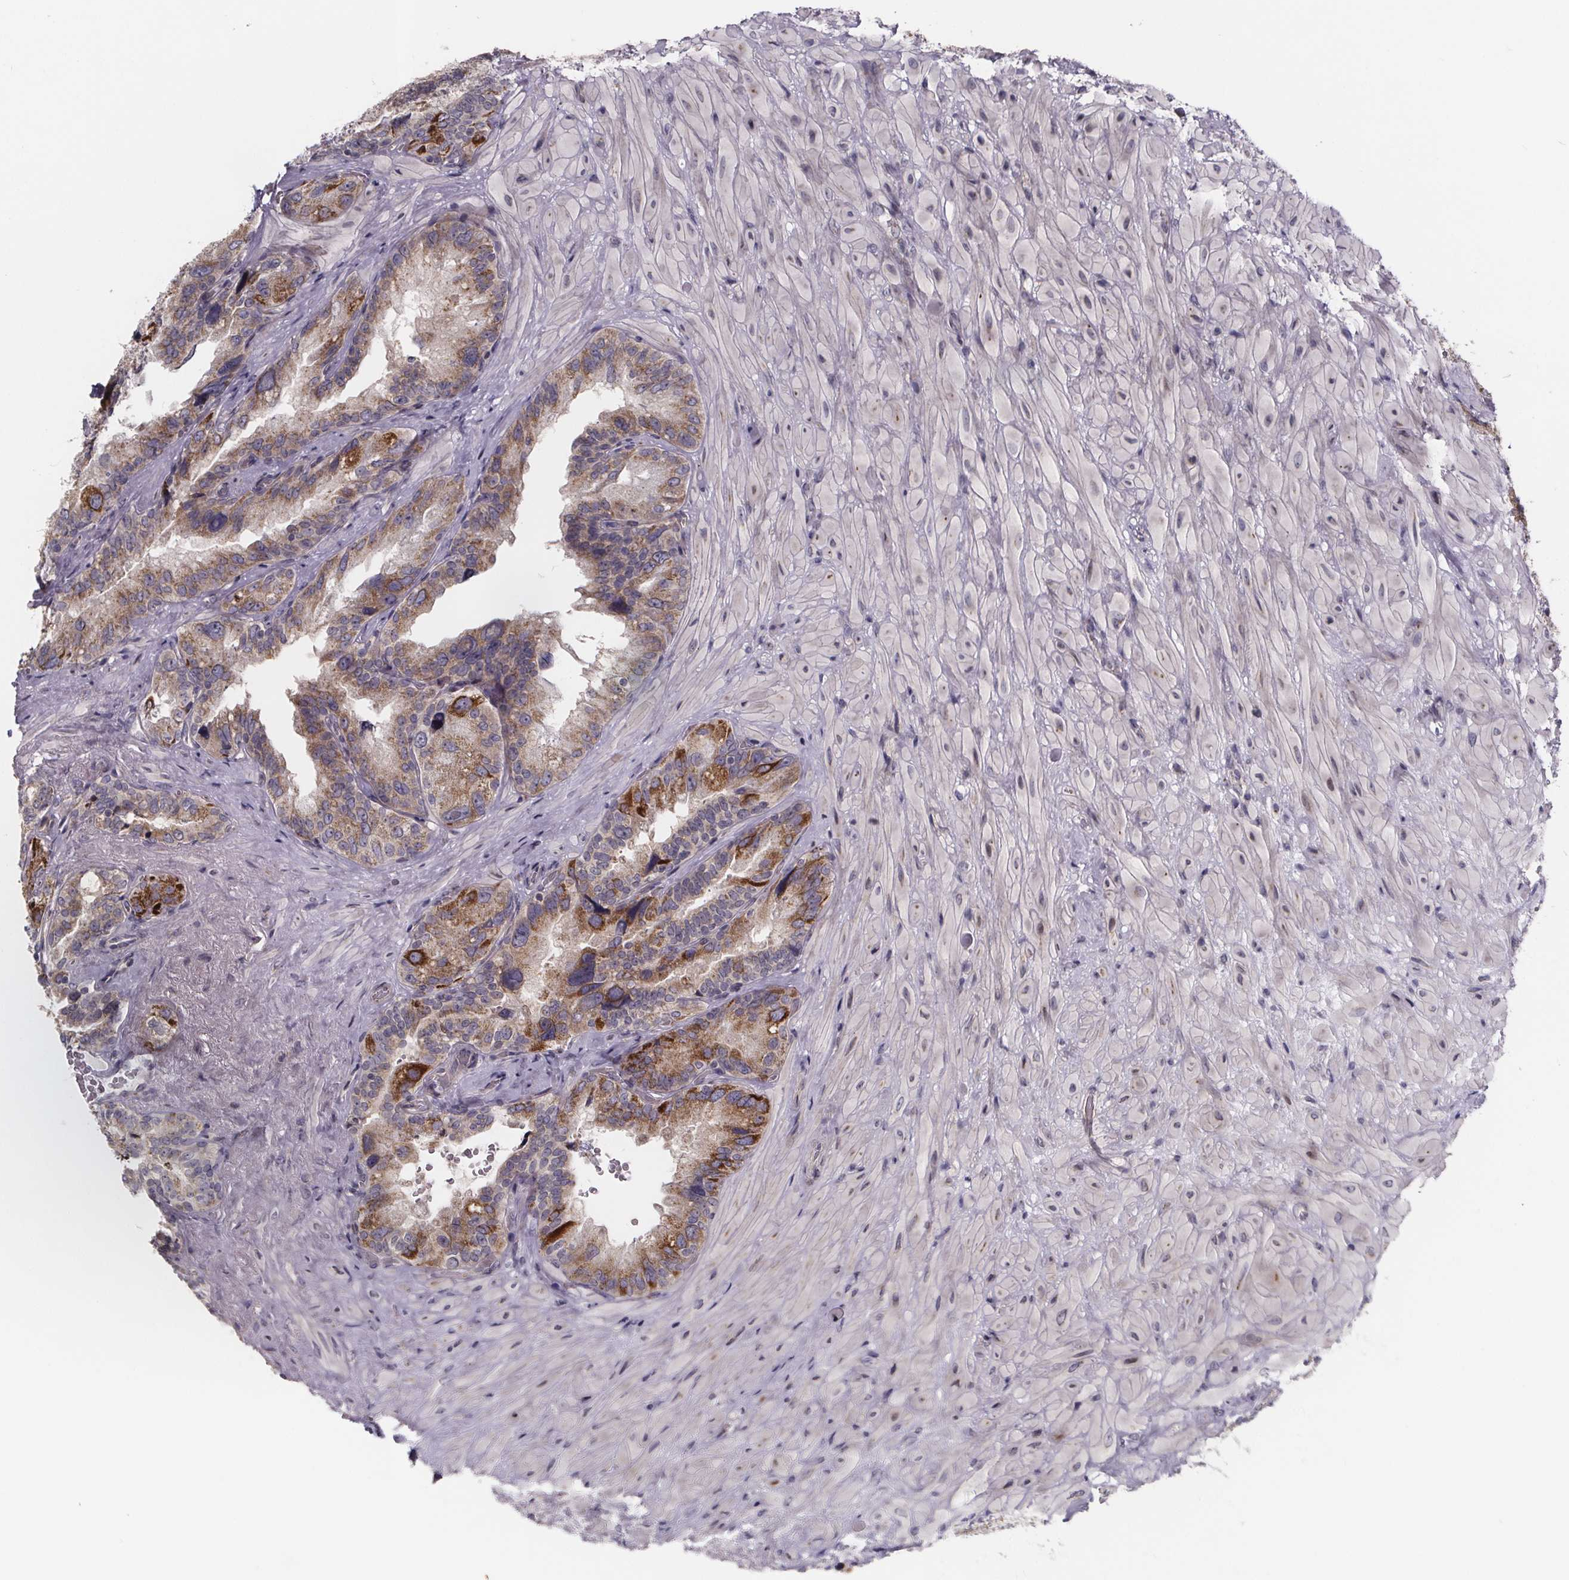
{"staining": {"intensity": "moderate", "quantity": "25%-75%", "location": "cytoplasmic/membranous"}, "tissue": "seminal vesicle", "cell_type": "Glandular cells", "image_type": "normal", "snomed": [{"axis": "morphology", "description": "Normal tissue, NOS"}, {"axis": "topography", "description": "Seminal veicle"}], "caption": "IHC of normal human seminal vesicle exhibits medium levels of moderate cytoplasmic/membranous expression in about 25%-75% of glandular cells.", "gene": "NDST1", "patient": {"sex": "male", "age": 69}}